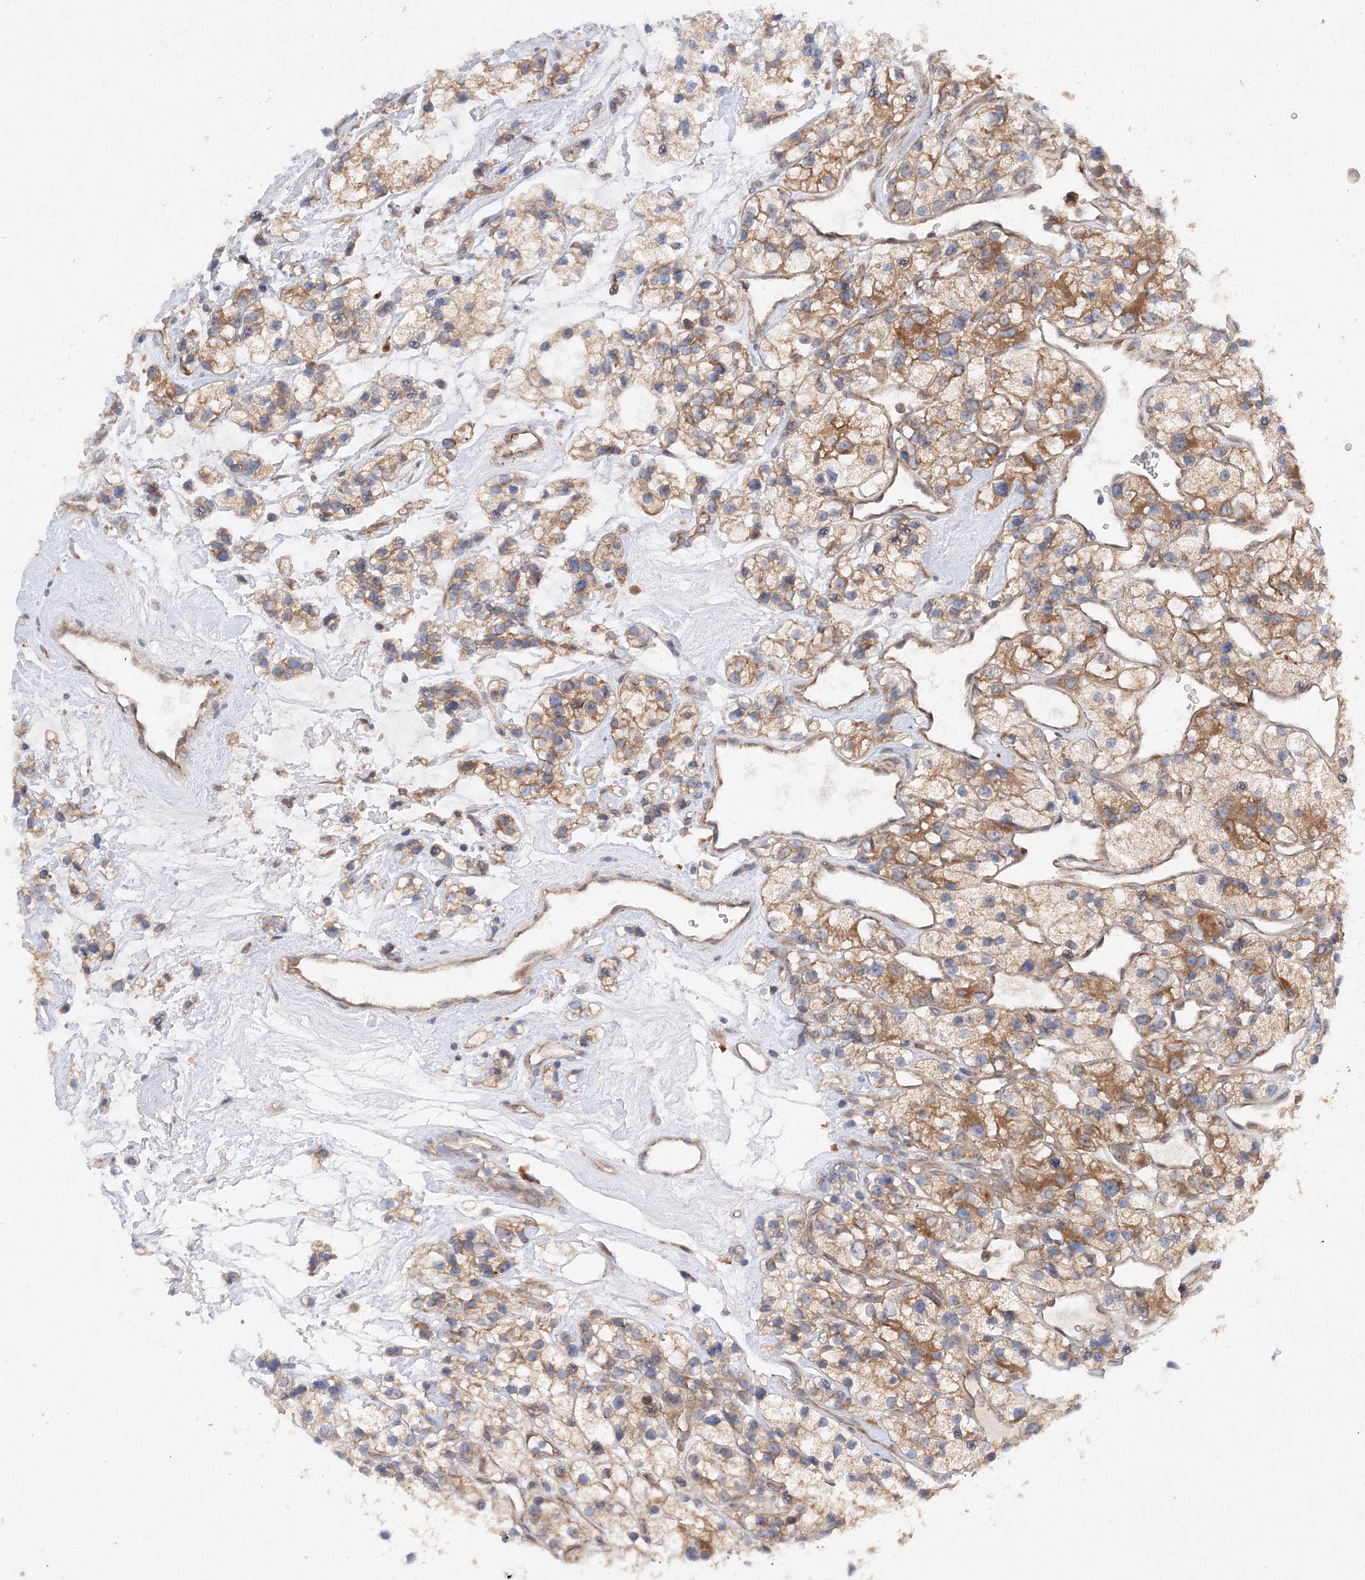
{"staining": {"intensity": "moderate", "quantity": ">75%", "location": "cytoplasmic/membranous"}, "tissue": "renal cancer", "cell_type": "Tumor cells", "image_type": "cancer", "snomed": [{"axis": "morphology", "description": "Adenocarcinoma, NOS"}, {"axis": "topography", "description": "Kidney"}], "caption": "Immunohistochemical staining of human renal cancer exhibits moderate cytoplasmic/membranous protein staining in approximately >75% of tumor cells. (brown staining indicates protein expression, while blue staining denotes nuclei).", "gene": "SLC36A1", "patient": {"sex": "female", "age": 57}}